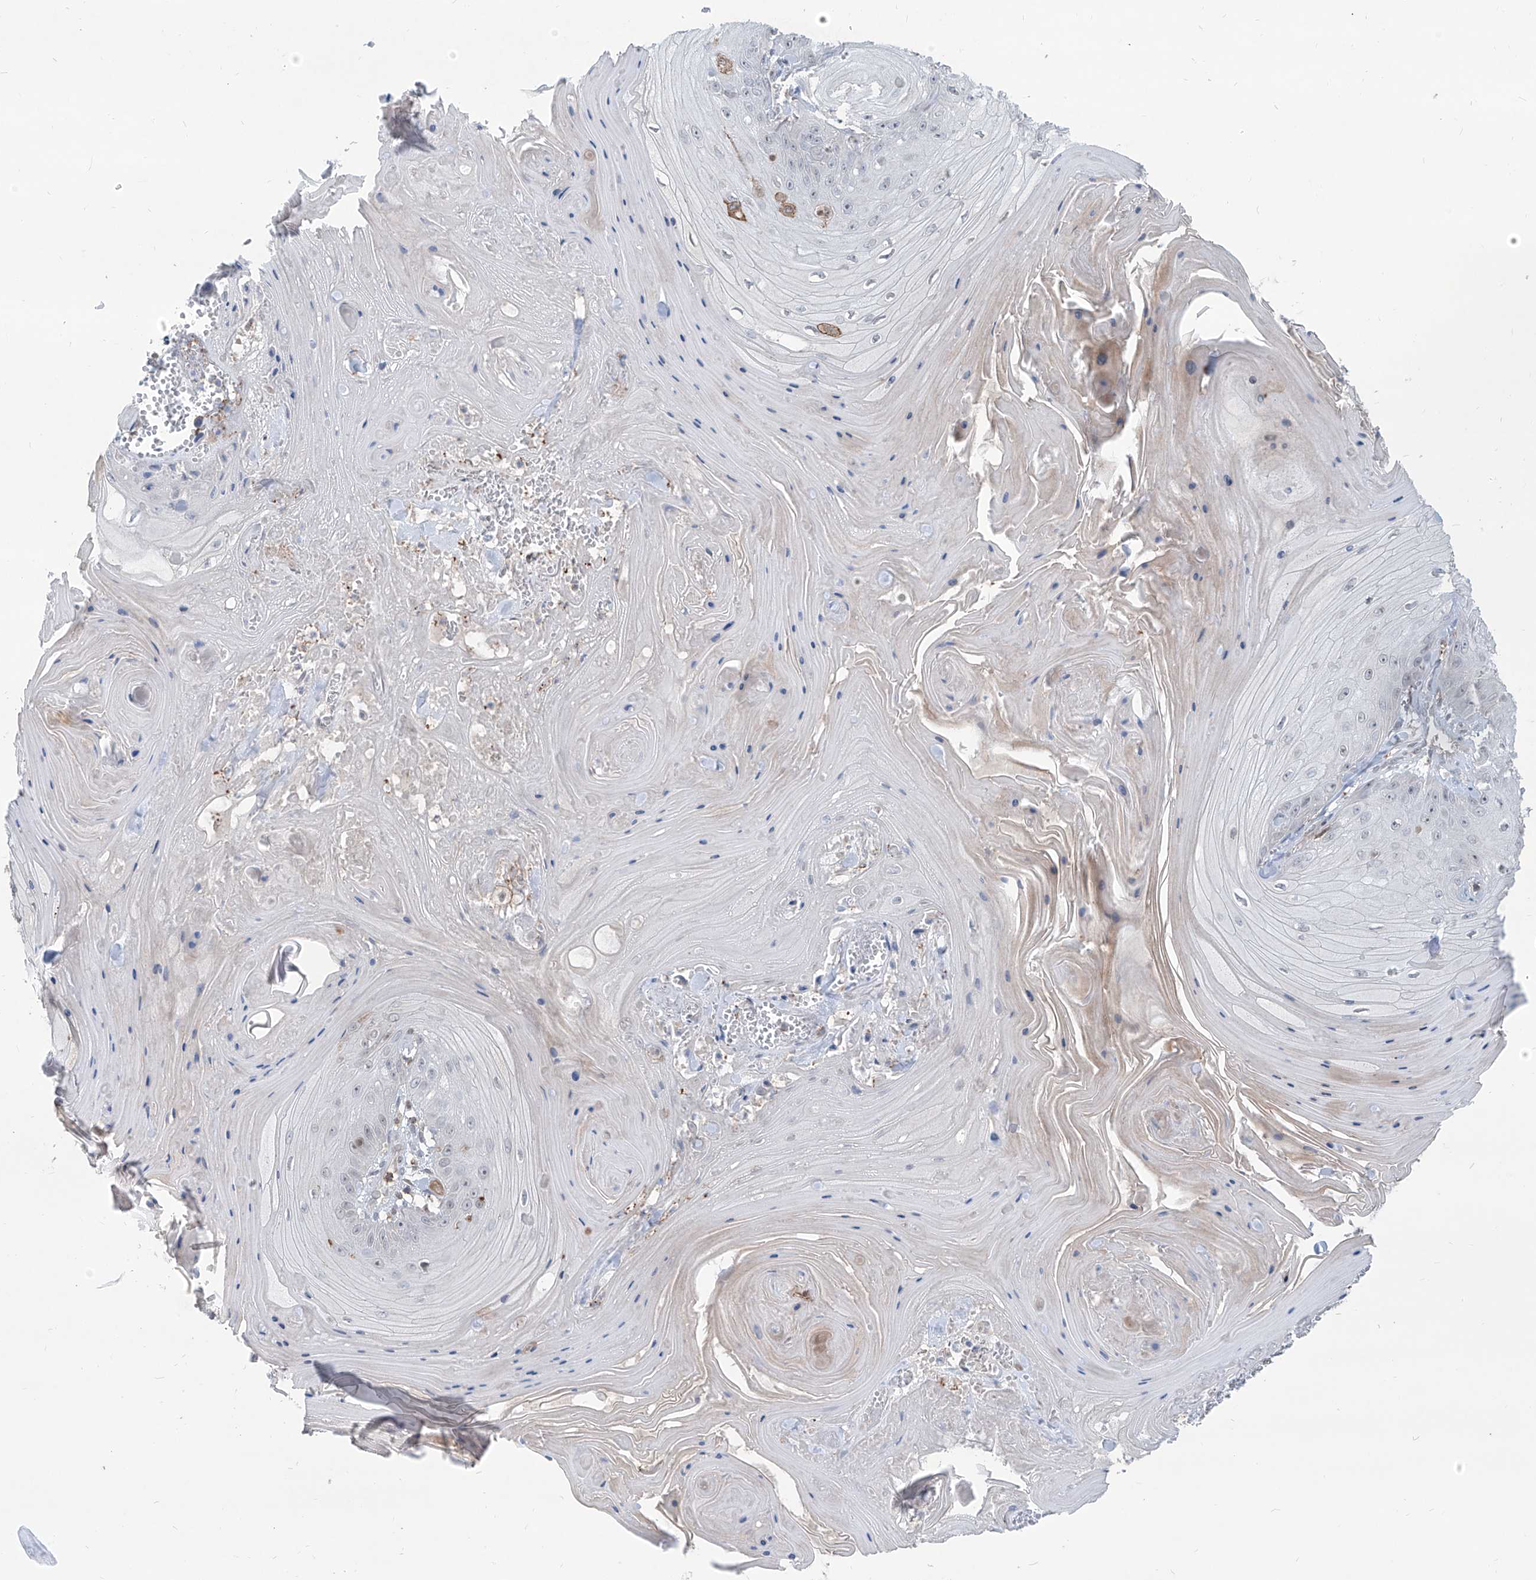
{"staining": {"intensity": "negative", "quantity": "none", "location": "none"}, "tissue": "skin cancer", "cell_type": "Tumor cells", "image_type": "cancer", "snomed": [{"axis": "morphology", "description": "Squamous cell carcinoma, NOS"}, {"axis": "topography", "description": "Skin"}], "caption": "This histopathology image is of squamous cell carcinoma (skin) stained with IHC to label a protein in brown with the nuclei are counter-stained blue. There is no expression in tumor cells. (DAB immunohistochemistry, high magnification).", "gene": "ZBTB48", "patient": {"sex": "male", "age": 74}}